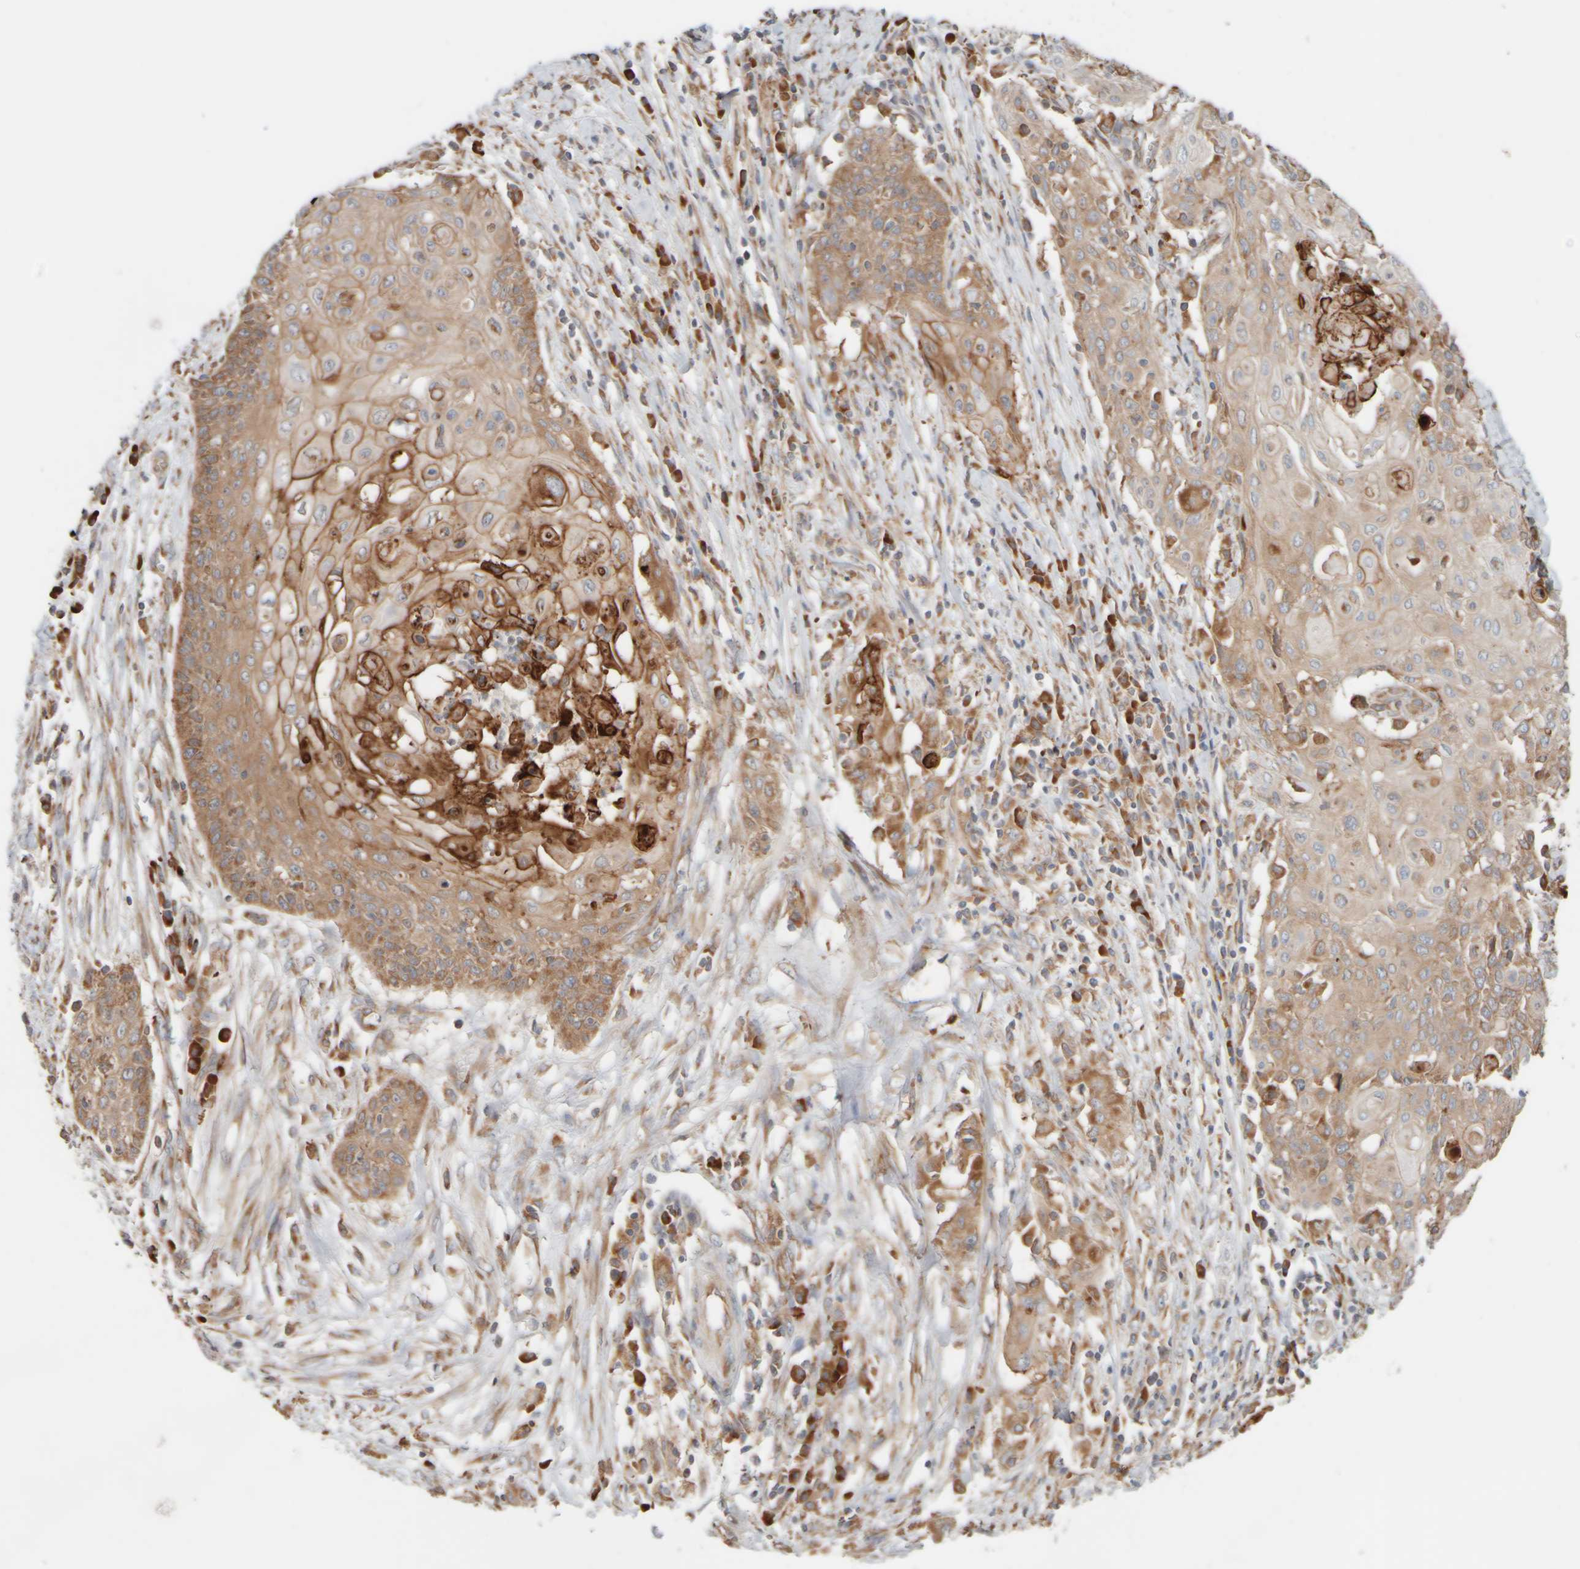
{"staining": {"intensity": "weak", "quantity": ">75%", "location": "cytoplasmic/membranous"}, "tissue": "cervical cancer", "cell_type": "Tumor cells", "image_type": "cancer", "snomed": [{"axis": "morphology", "description": "Squamous cell carcinoma, NOS"}, {"axis": "topography", "description": "Cervix"}], "caption": "Protein staining of cervical squamous cell carcinoma tissue shows weak cytoplasmic/membranous staining in about >75% of tumor cells.", "gene": "EIF2B3", "patient": {"sex": "female", "age": 39}}